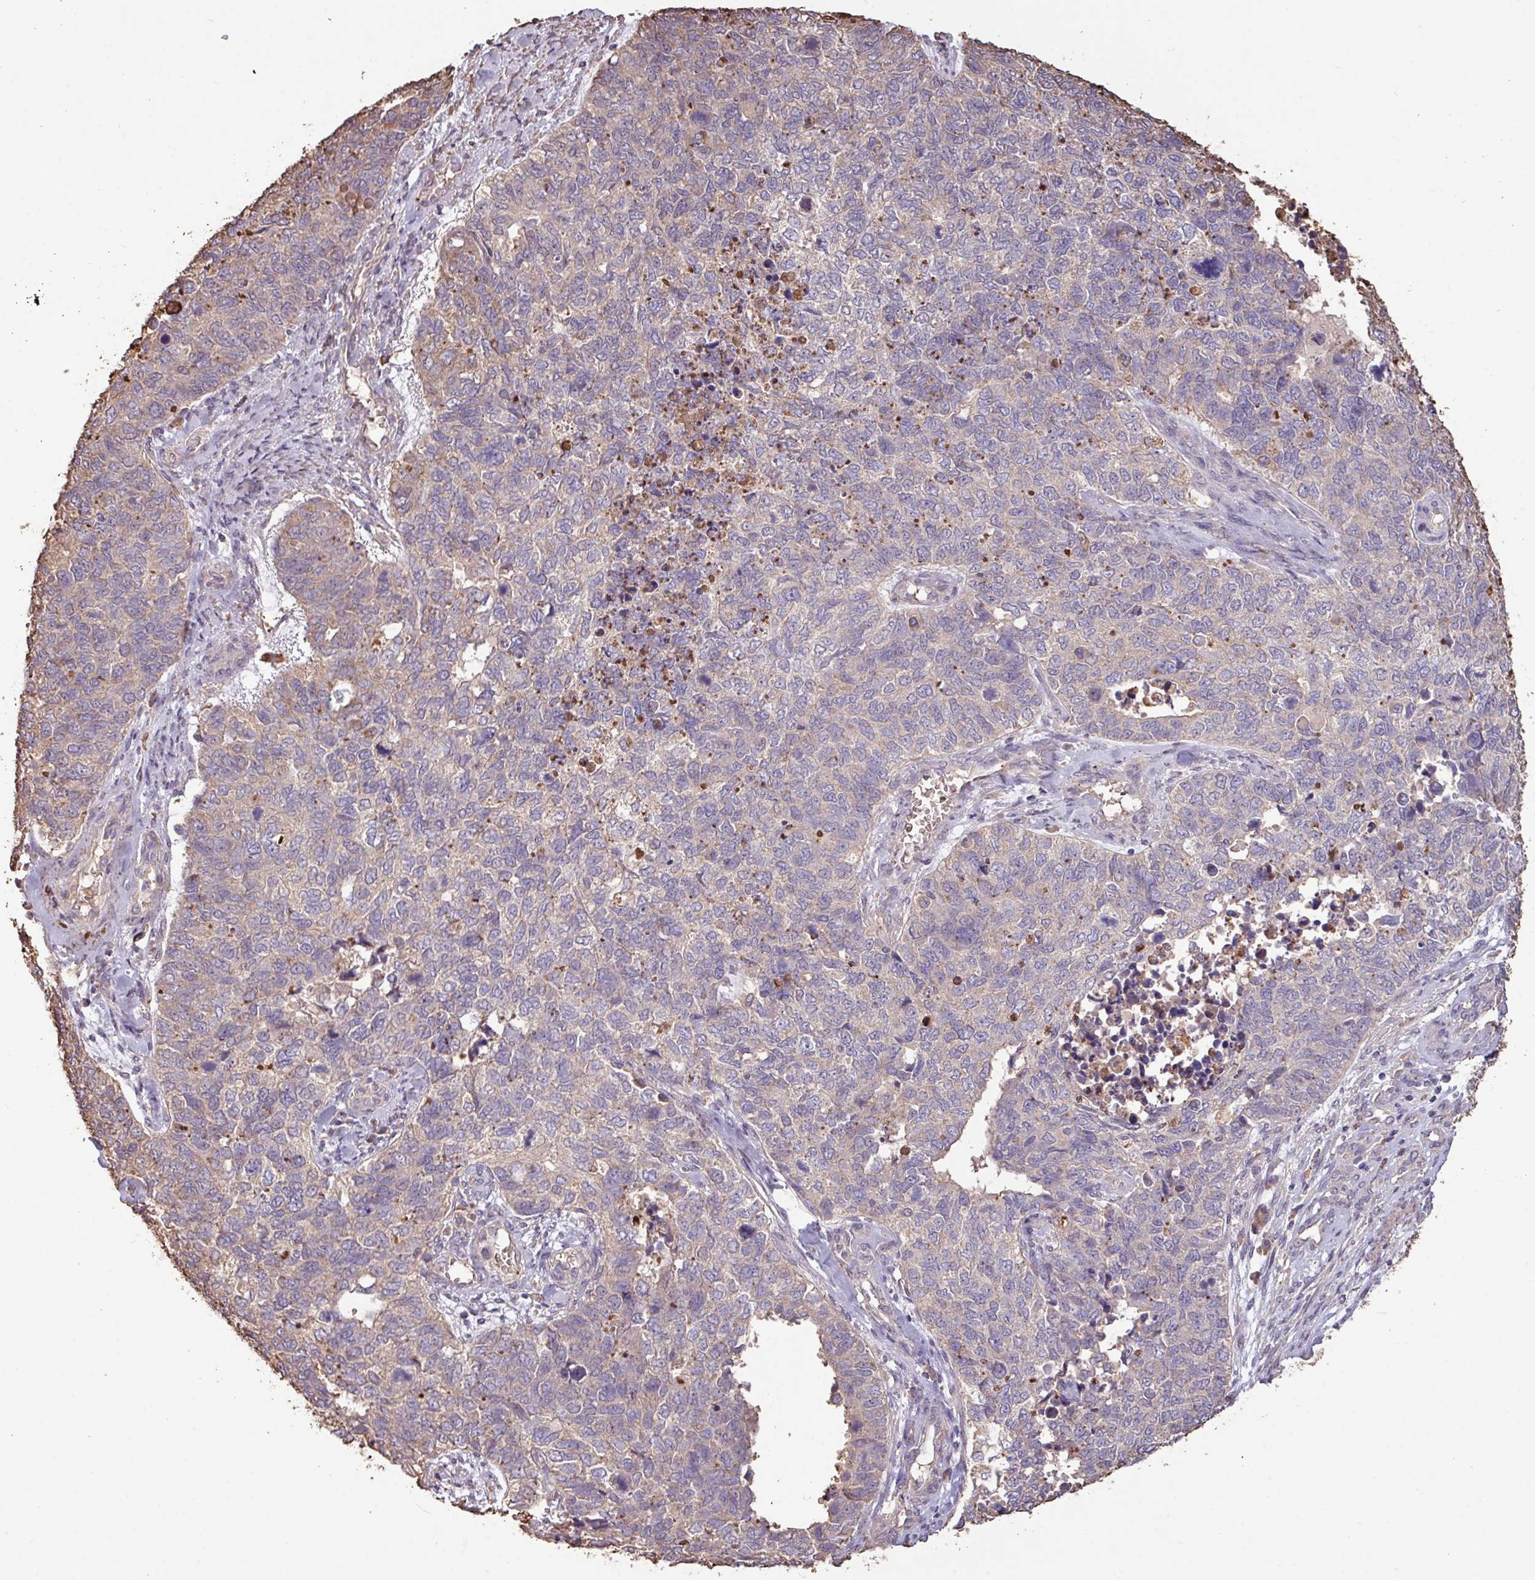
{"staining": {"intensity": "weak", "quantity": "25%-75%", "location": "cytoplasmic/membranous"}, "tissue": "cervical cancer", "cell_type": "Tumor cells", "image_type": "cancer", "snomed": [{"axis": "morphology", "description": "Squamous cell carcinoma, NOS"}, {"axis": "topography", "description": "Cervix"}], "caption": "Squamous cell carcinoma (cervical) stained for a protein (brown) exhibits weak cytoplasmic/membranous positive positivity in about 25%-75% of tumor cells.", "gene": "CAMK2B", "patient": {"sex": "female", "age": 63}}